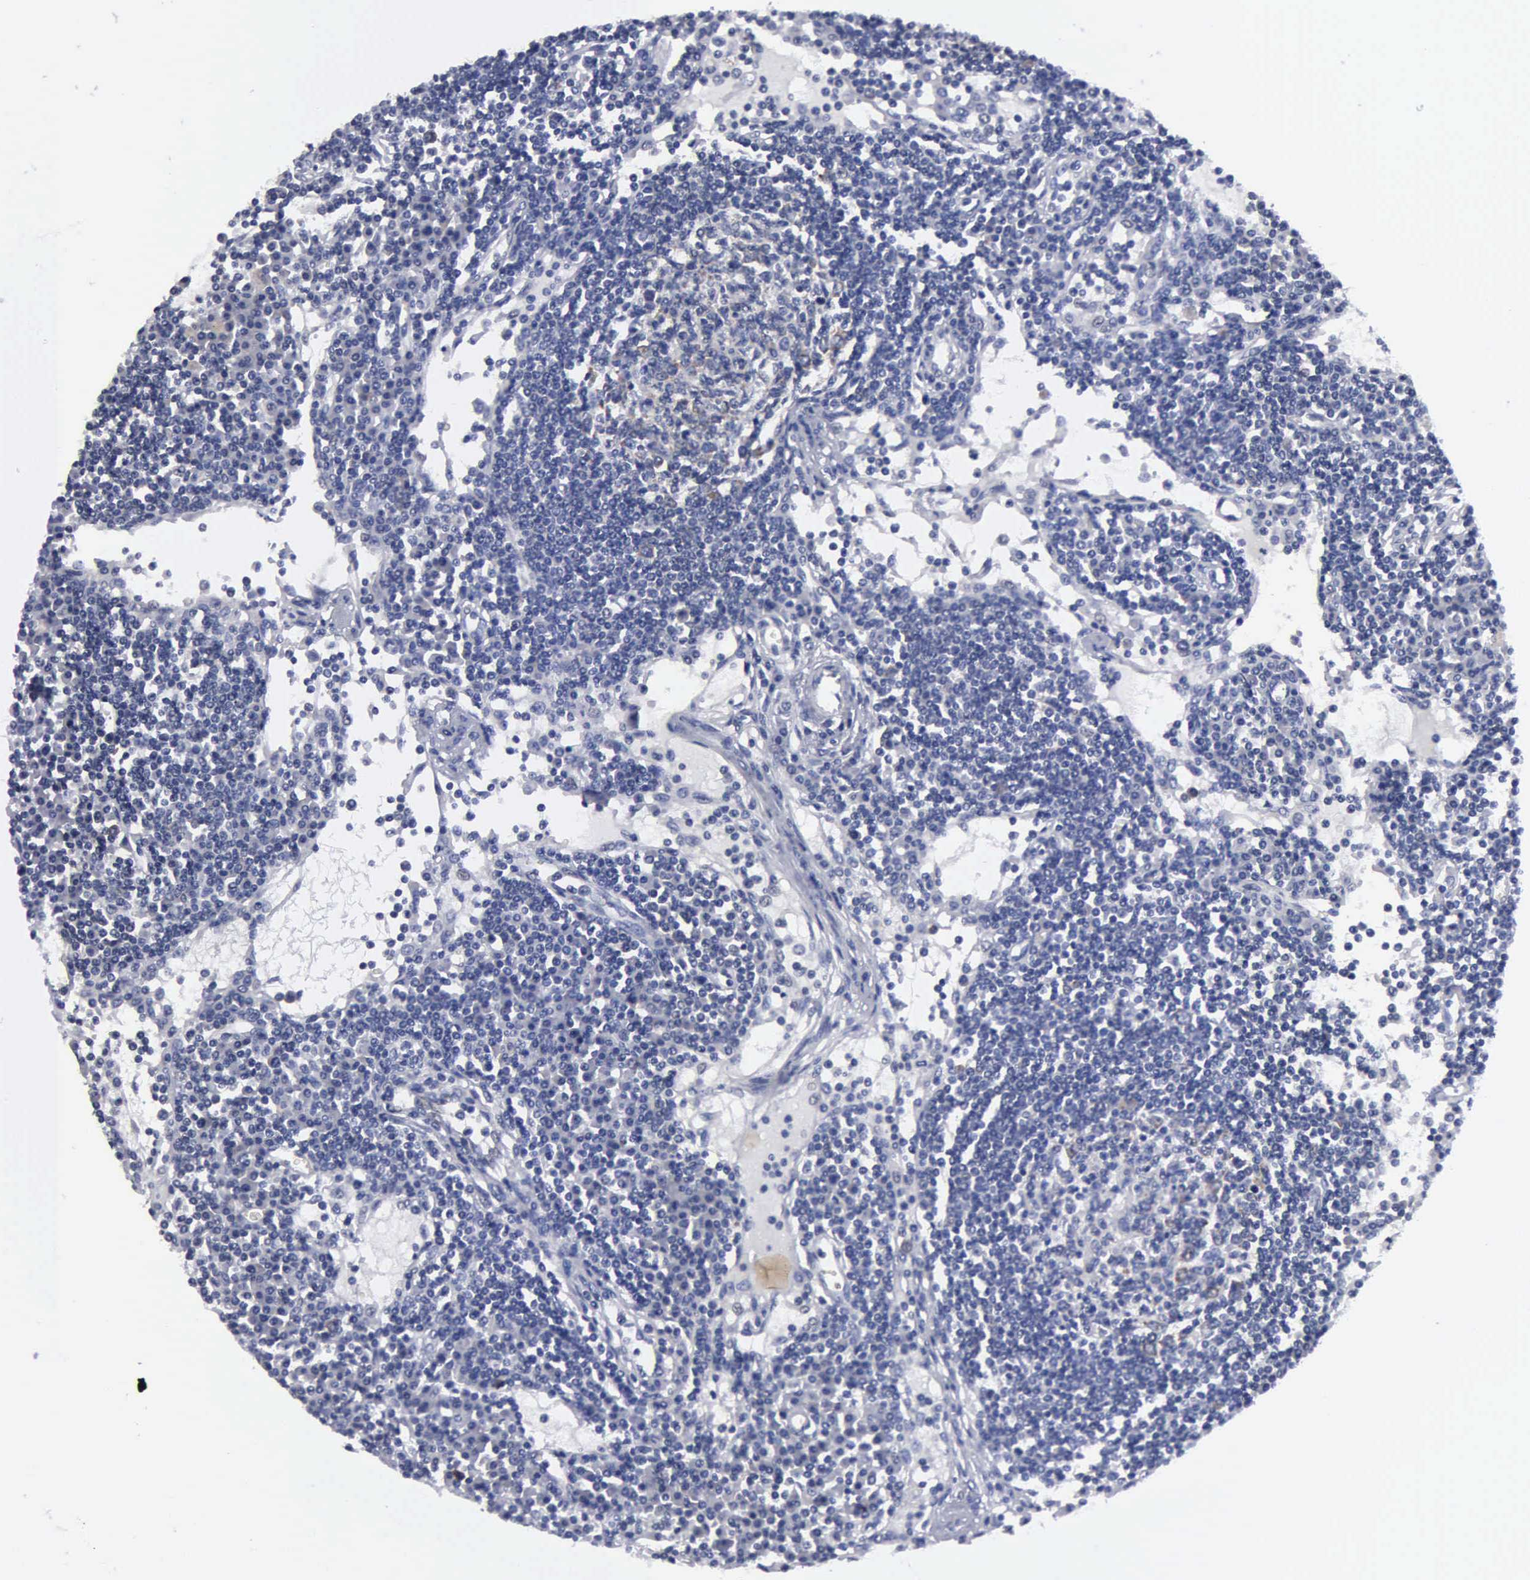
{"staining": {"intensity": "moderate", "quantity": "25%-75%", "location": "cytoplasmic/membranous"}, "tissue": "lymph node", "cell_type": "Germinal center cells", "image_type": "normal", "snomed": [{"axis": "morphology", "description": "Normal tissue, NOS"}, {"axis": "topography", "description": "Lymph node"}], "caption": "There is medium levels of moderate cytoplasmic/membranous positivity in germinal center cells of normal lymph node, as demonstrated by immunohistochemical staining (brown color).", "gene": "TXLNG", "patient": {"sex": "female", "age": 62}}